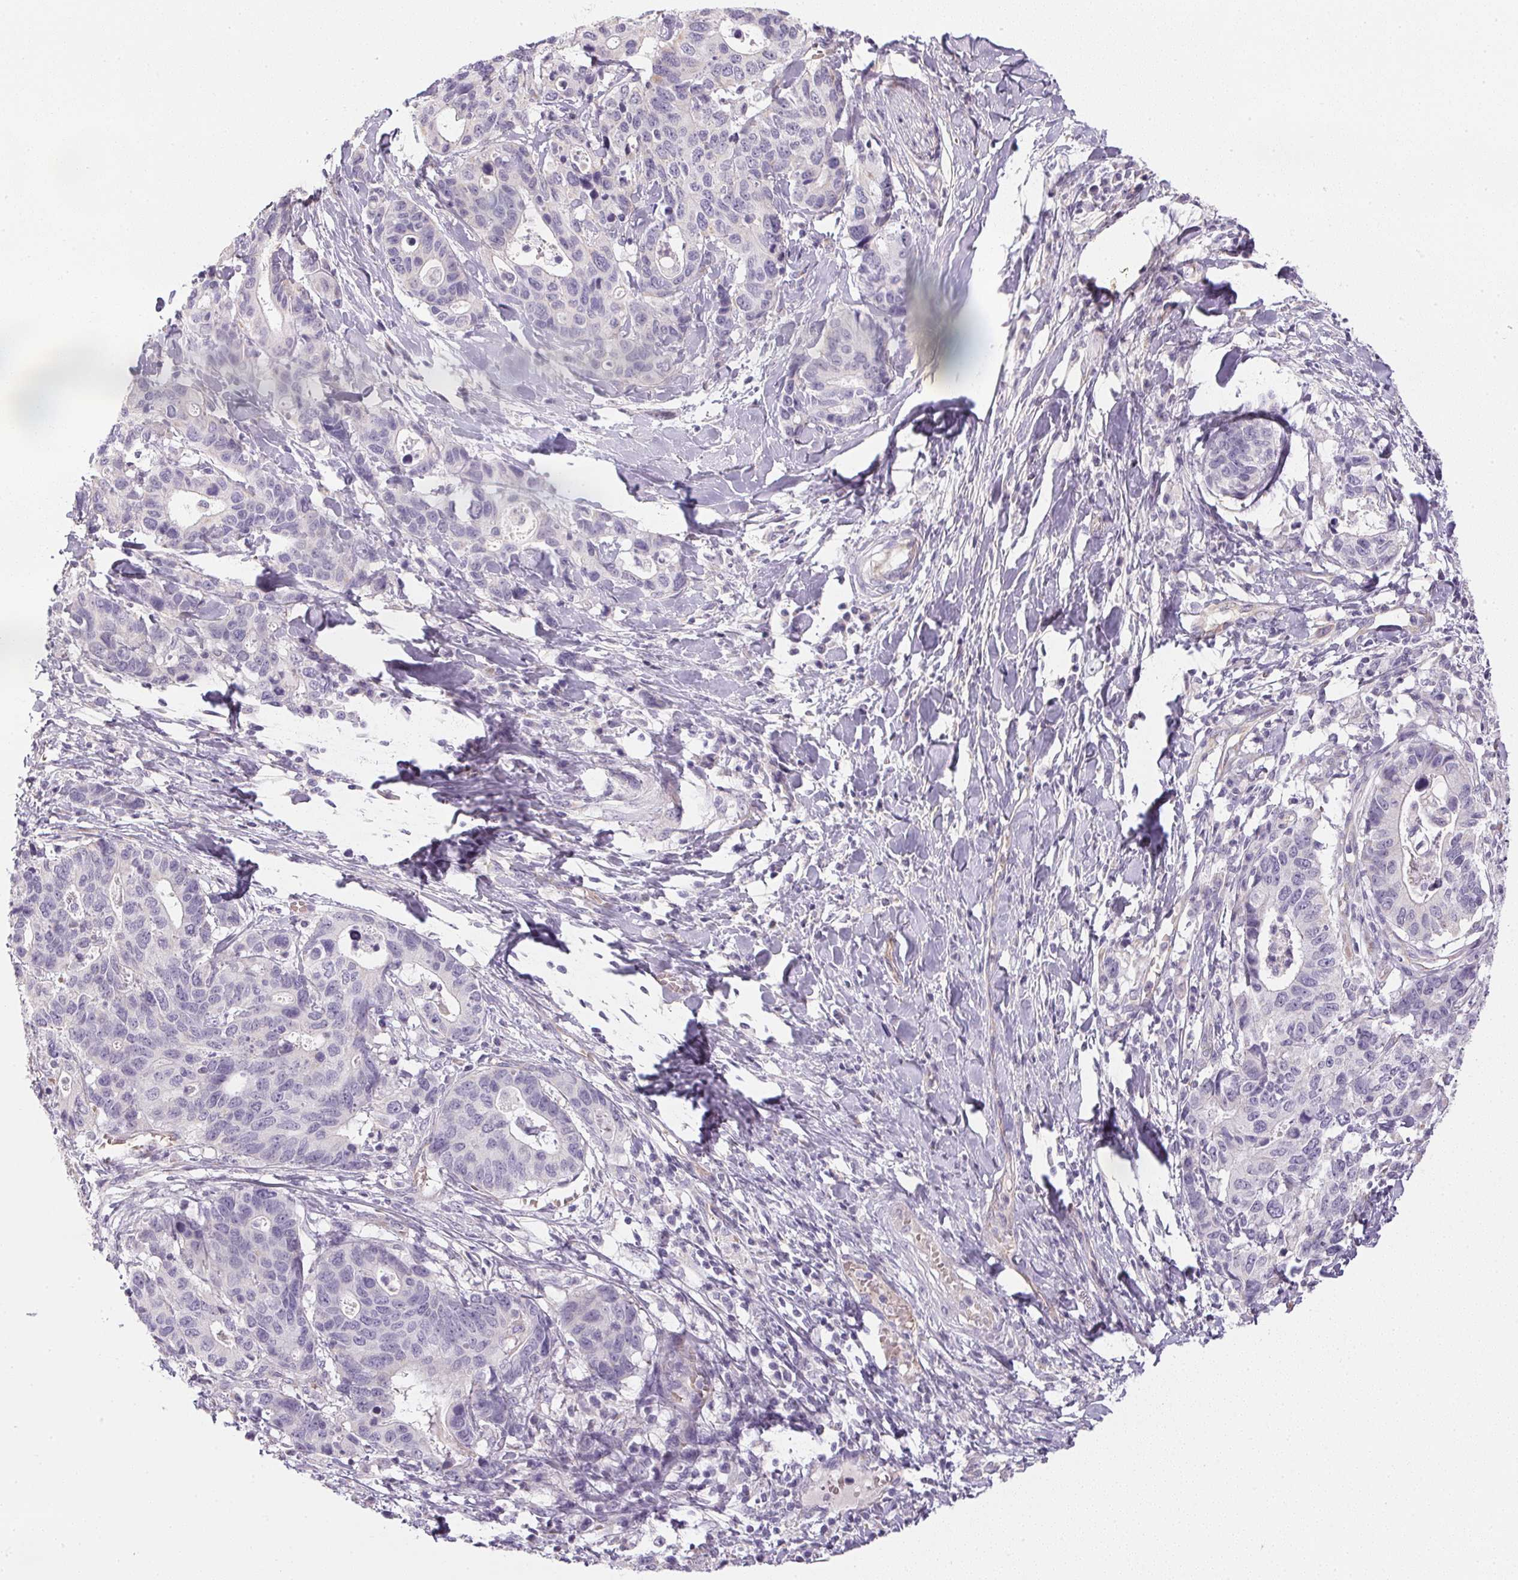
{"staining": {"intensity": "negative", "quantity": "none", "location": "none"}, "tissue": "stomach cancer", "cell_type": "Tumor cells", "image_type": "cancer", "snomed": [{"axis": "morphology", "description": "Adenocarcinoma, NOS"}, {"axis": "topography", "description": "Stomach, upper"}], "caption": "Tumor cells show no significant positivity in stomach cancer.", "gene": "SMYD1", "patient": {"sex": "female", "age": 67}}